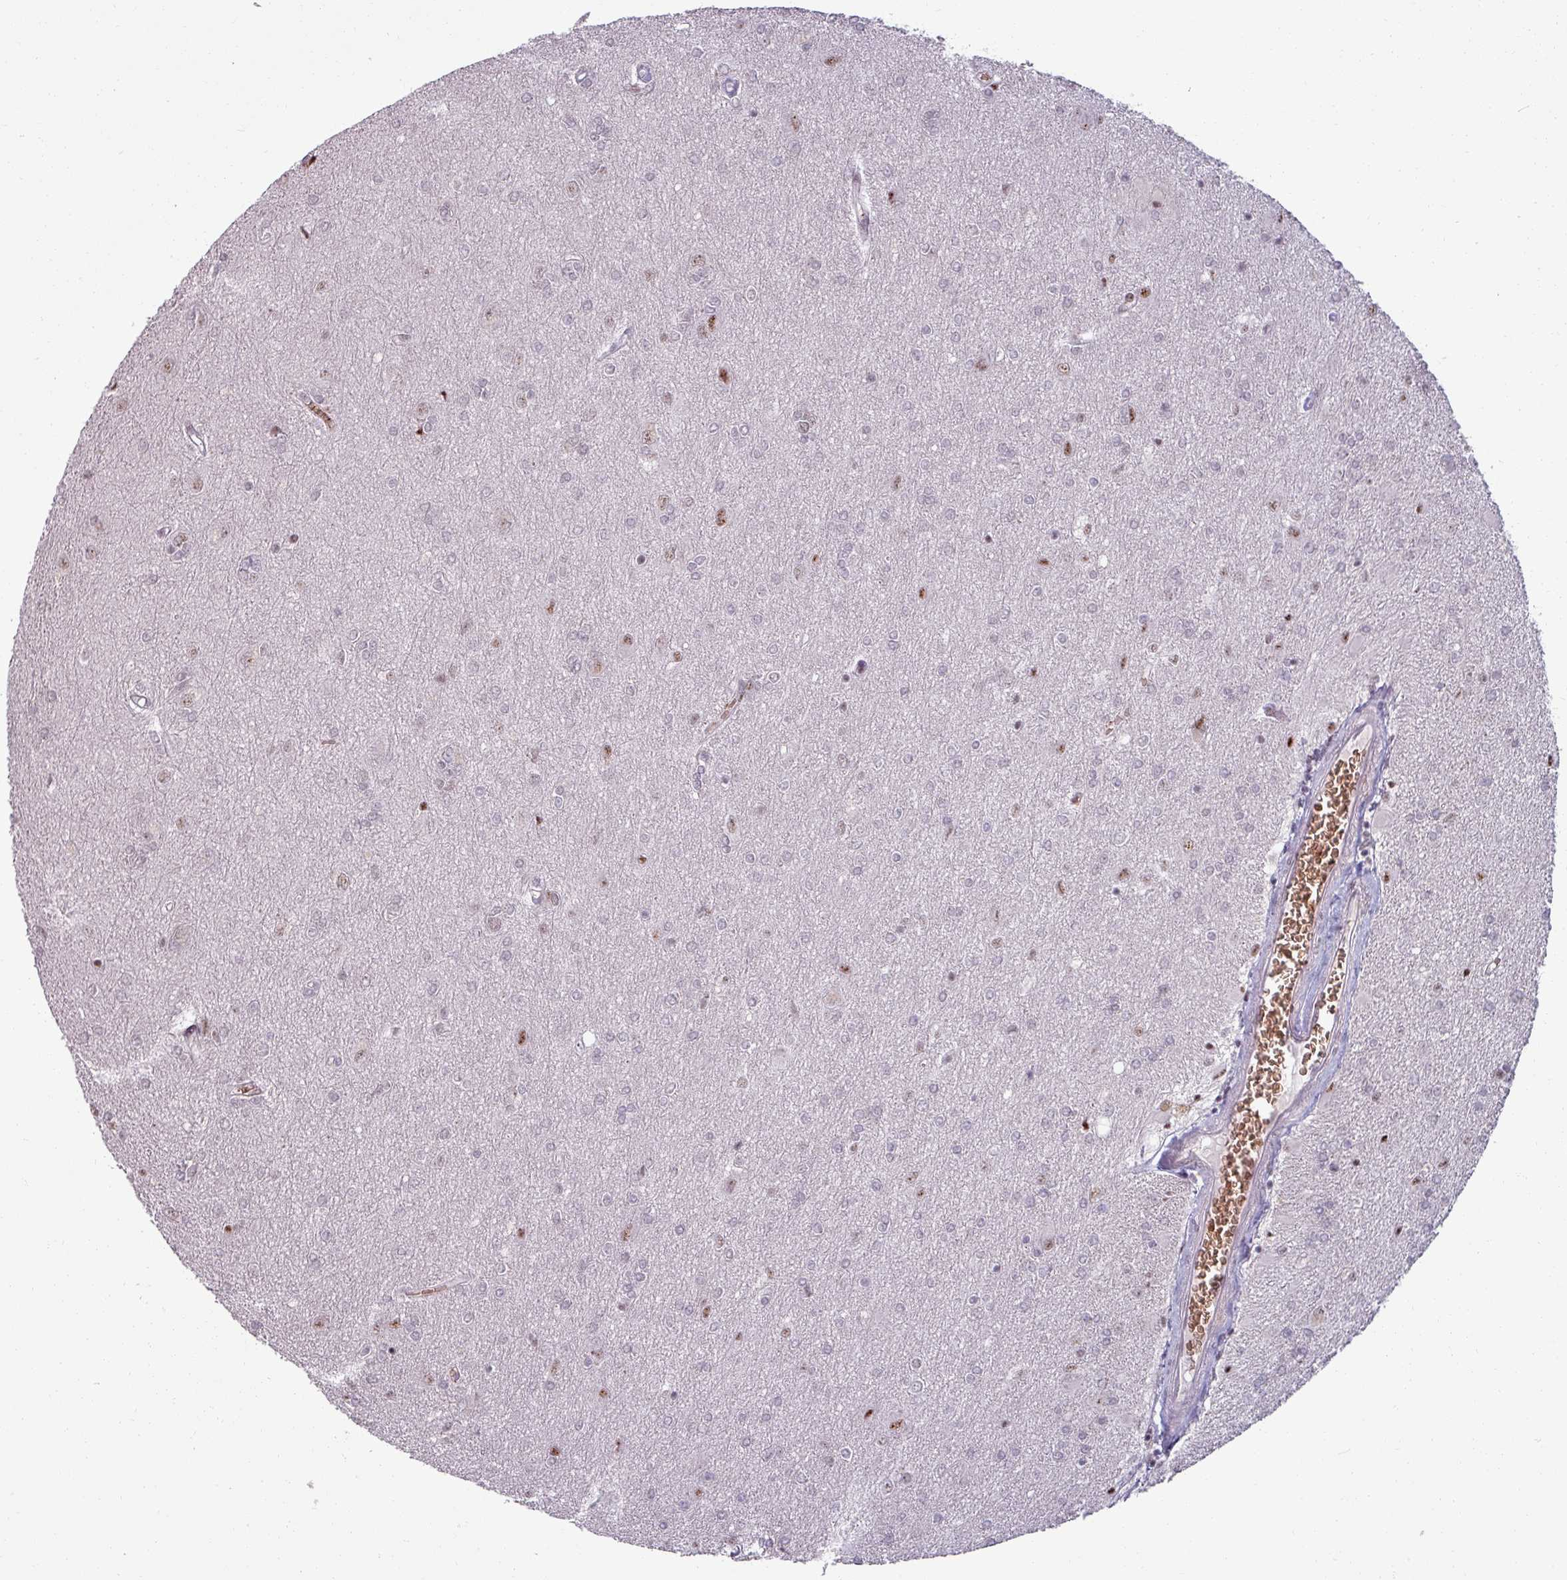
{"staining": {"intensity": "moderate", "quantity": "<25%", "location": "nuclear"}, "tissue": "glioma", "cell_type": "Tumor cells", "image_type": "cancer", "snomed": [{"axis": "morphology", "description": "Glioma, malignant, High grade"}, {"axis": "topography", "description": "Brain"}], "caption": "Glioma was stained to show a protein in brown. There is low levels of moderate nuclear staining in approximately <25% of tumor cells.", "gene": "NCOR1", "patient": {"sex": "male", "age": 67}}